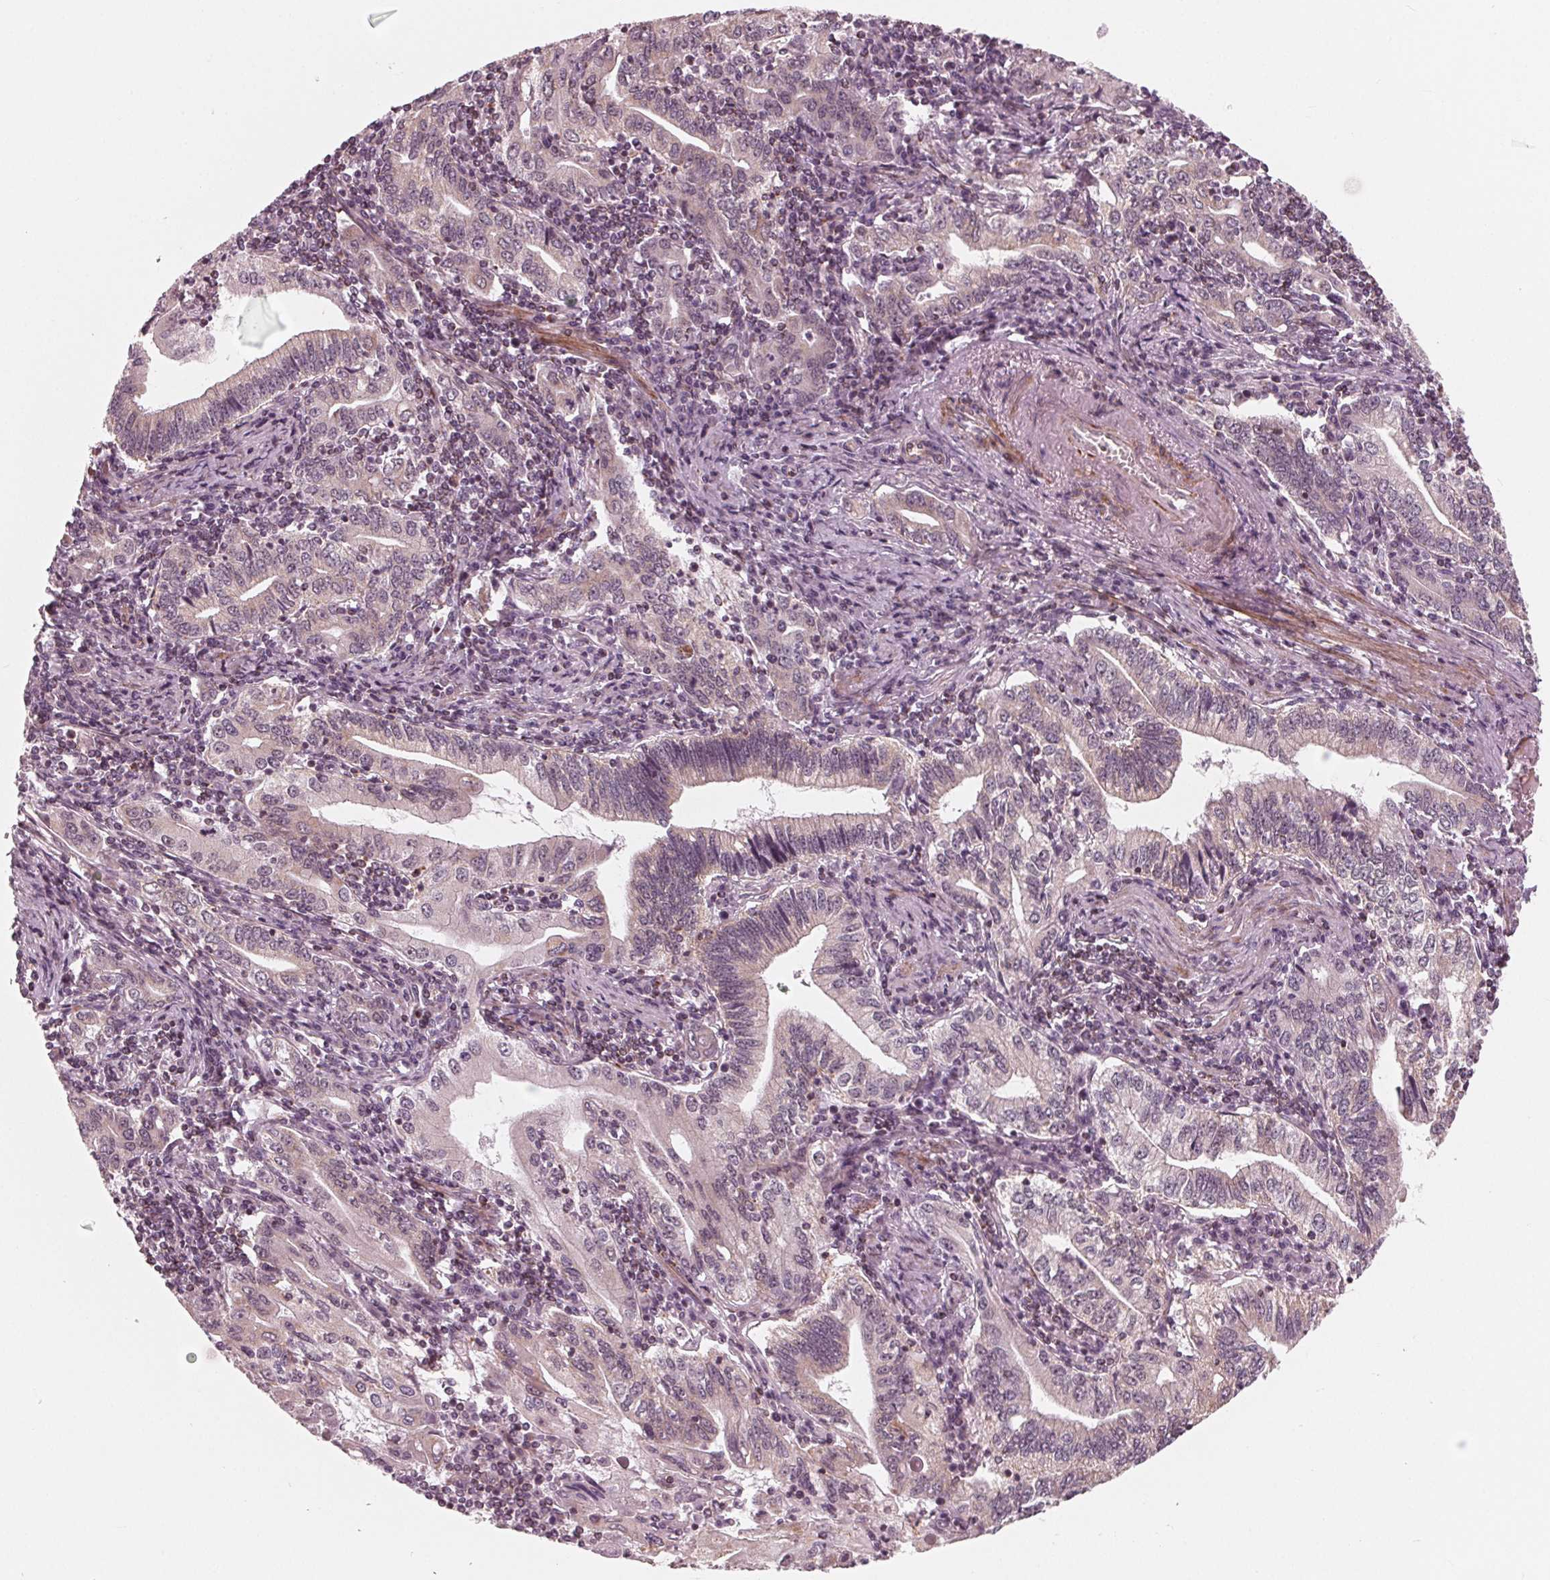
{"staining": {"intensity": "weak", "quantity": "<25%", "location": "cytoplasmic/membranous"}, "tissue": "stomach cancer", "cell_type": "Tumor cells", "image_type": "cancer", "snomed": [{"axis": "morphology", "description": "Adenocarcinoma, NOS"}, {"axis": "topography", "description": "Stomach, lower"}], "caption": "This histopathology image is of adenocarcinoma (stomach) stained with immunohistochemistry to label a protein in brown with the nuclei are counter-stained blue. There is no expression in tumor cells. The staining is performed using DAB brown chromogen with nuclei counter-stained in using hematoxylin.", "gene": "DCAF4L2", "patient": {"sex": "female", "age": 72}}